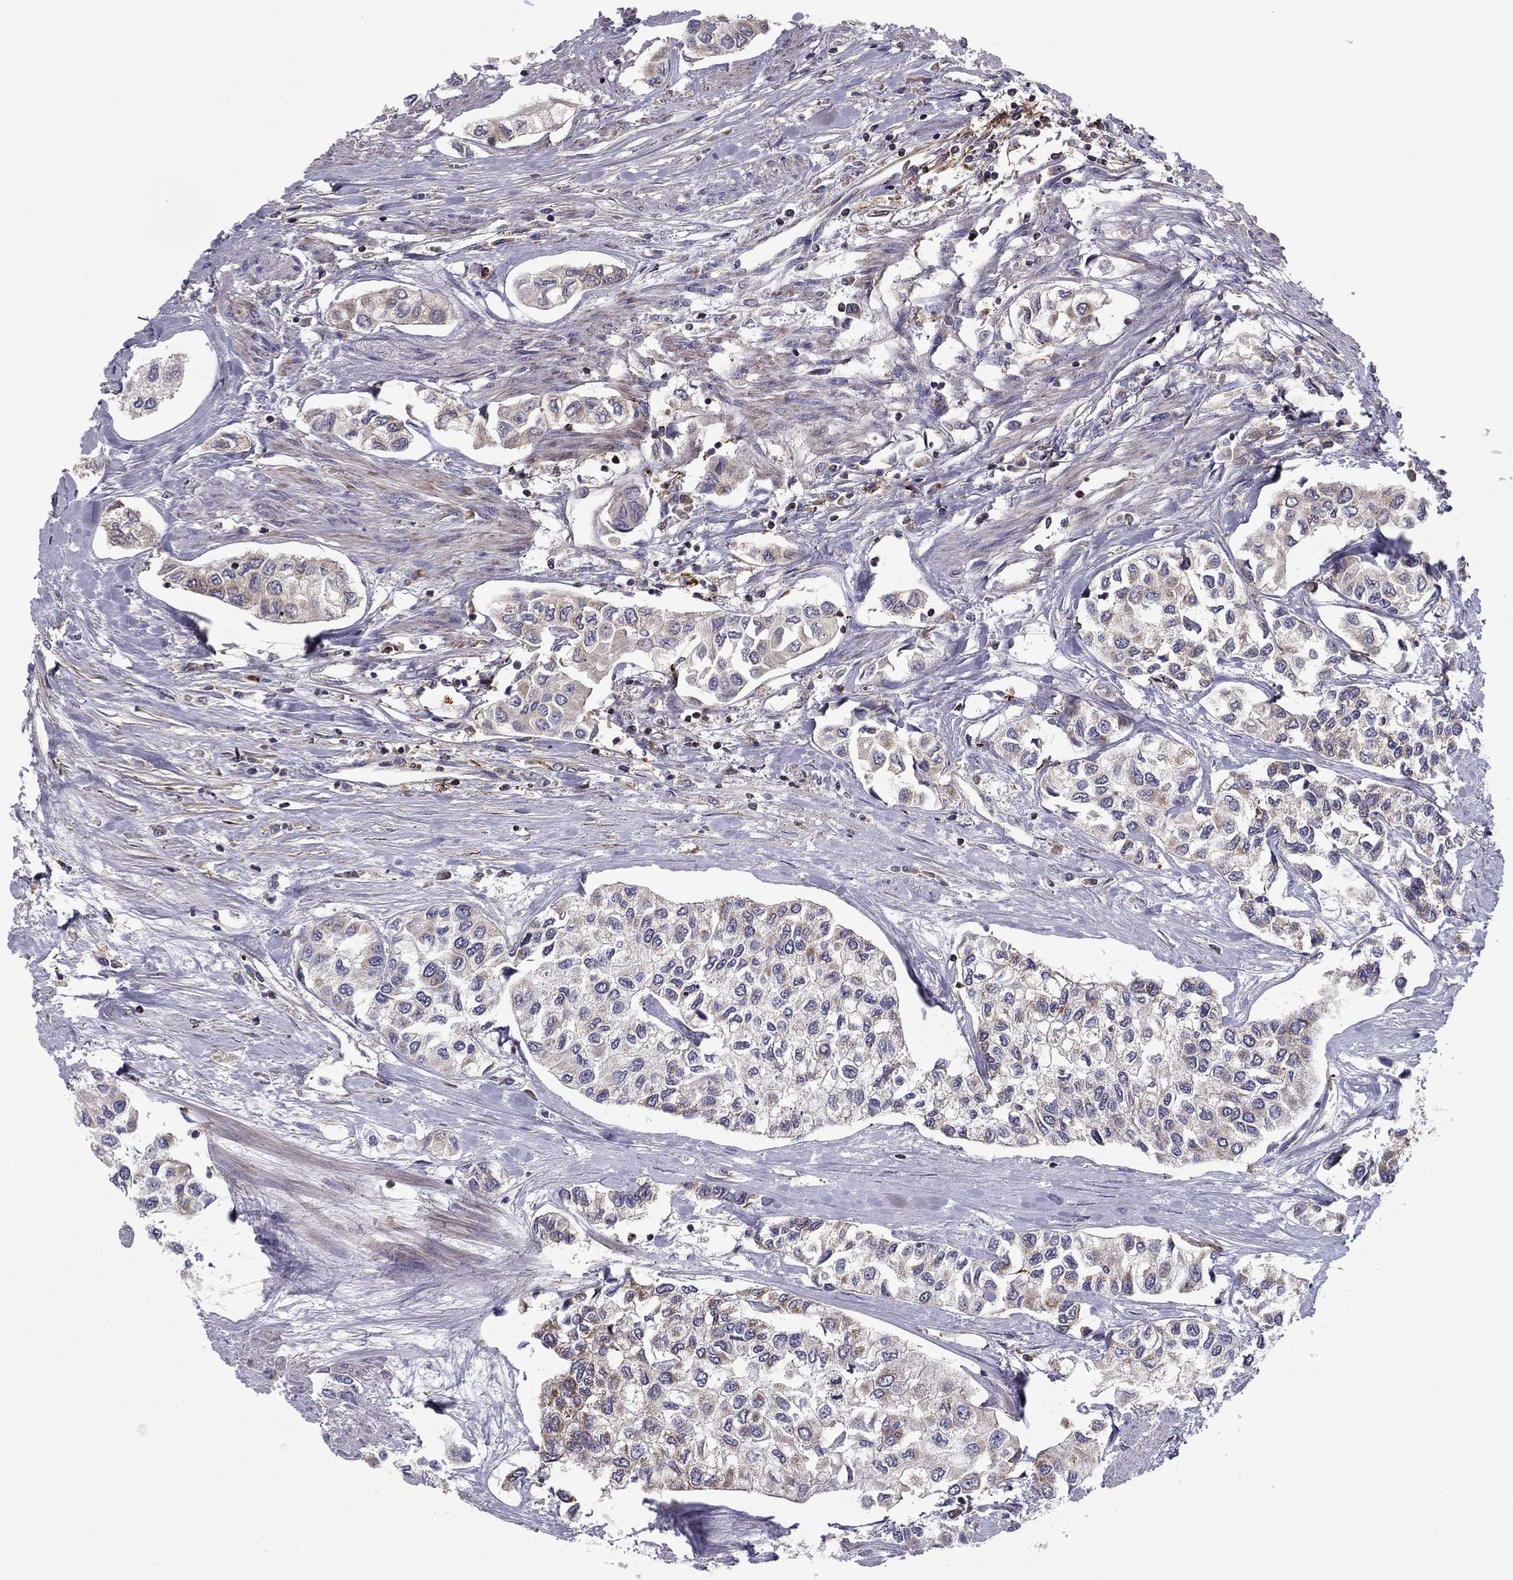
{"staining": {"intensity": "weak", "quantity": "25%-75%", "location": "cytoplasmic/membranous"}, "tissue": "urothelial cancer", "cell_type": "Tumor cells", "image_type": "cancer", "snomed": [{"axis": "morphology", "description": "Urothelial carcinoma, High grade"}, {"axis": "topography", "description": "Urinary bladder"}], "caption": "Weak cytoplasmic/membranous protein positivity is identified in about 25%-75% of tumor cells in urothelial cancer.", "gene": "ALG6", "patient": {"sex": "male", "age": 73}}